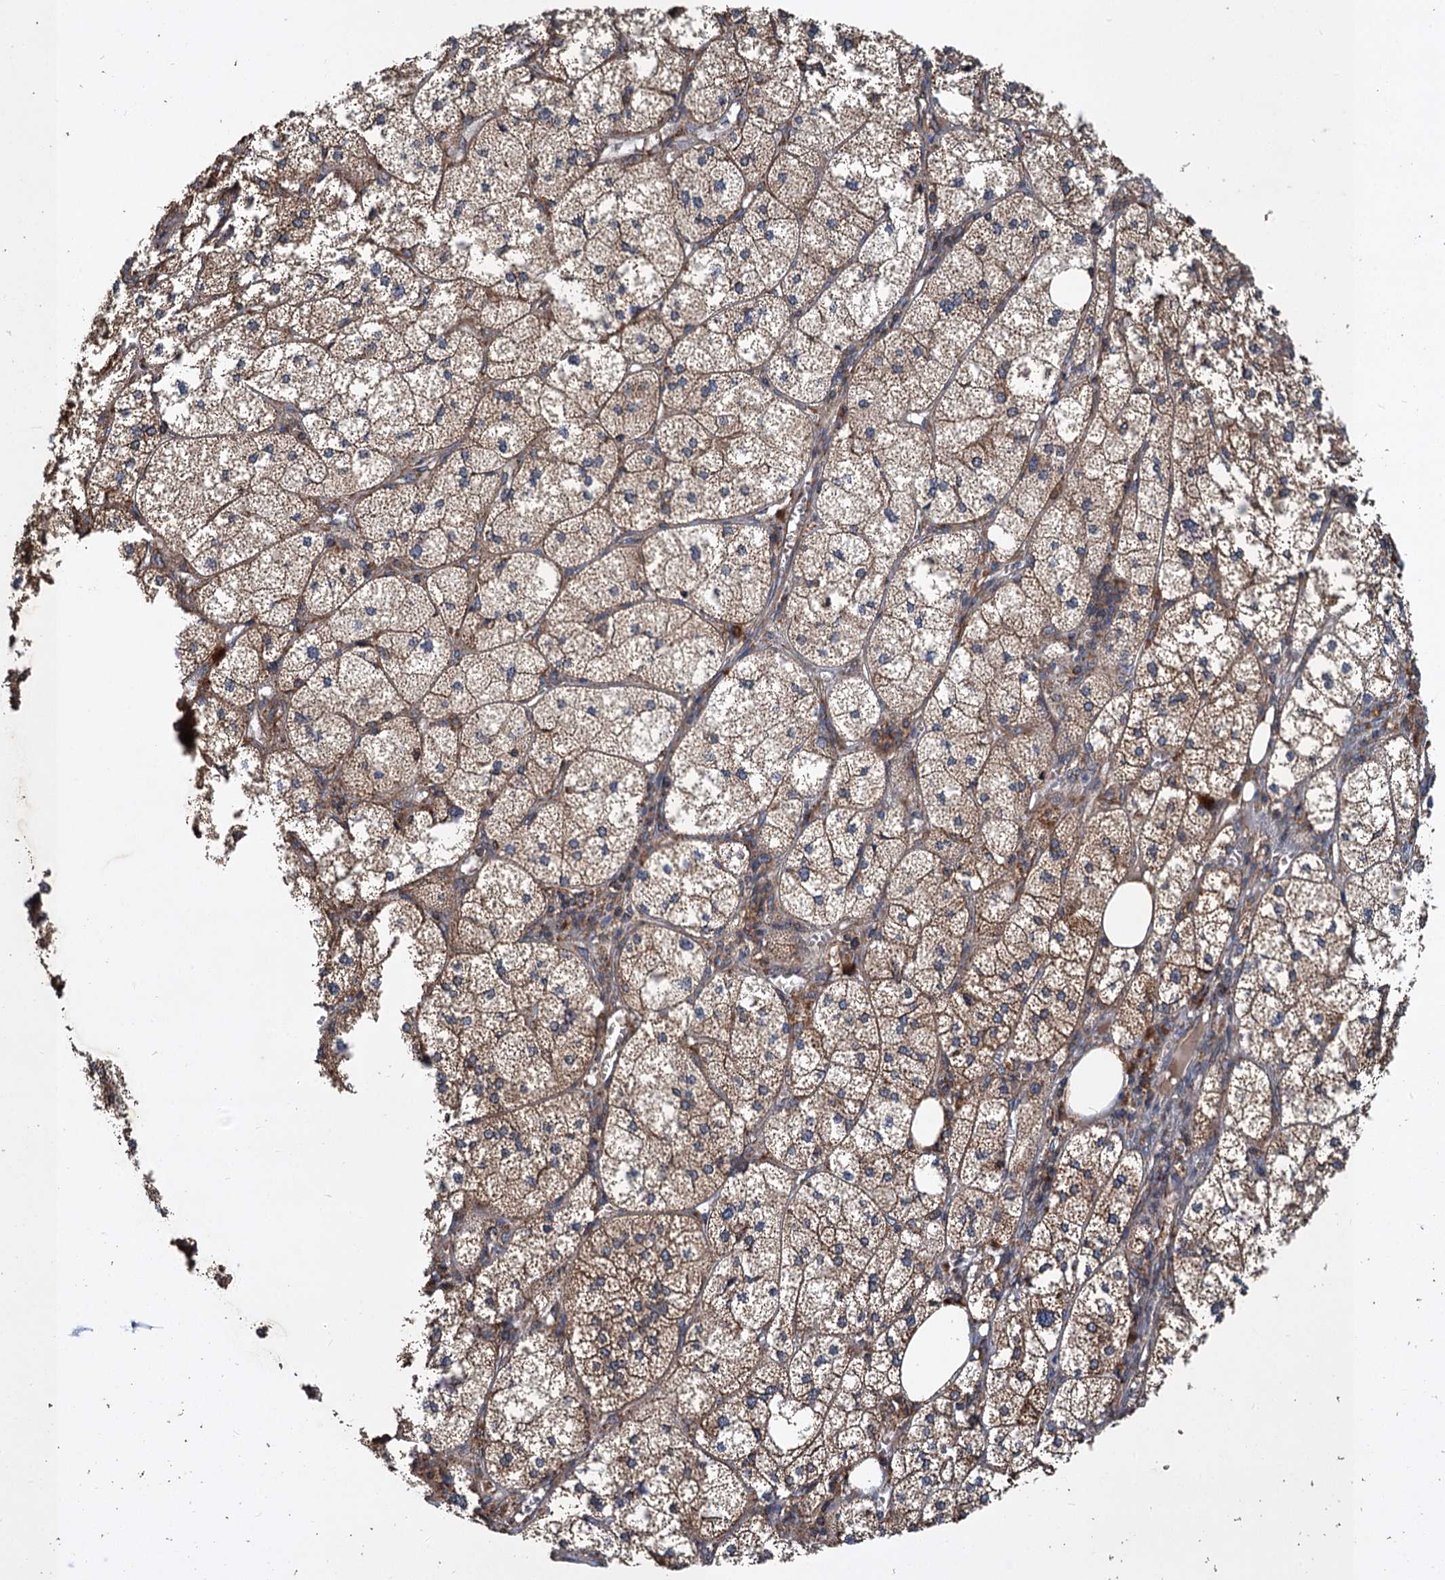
{"staining": {"intensity": "moderate", "quantity": "25%-75%", "location": "cytoplasmic/membranous"}, "tissue": "adrenal gland", "cell_type": "Glandular cells", "image_type": "normal", "snomed": [{"axis": "morphology", "description": "Normal tissue, NOS"}, {"axis": "topography", "description": "Adrenal gland"}], "caption": "Immunohistochemistry (IHC) (DAB (3,3'-diaminobenzidine)) staining of benign human adrenal gland exhibits moderate cytoplasmic/membranous protein expression in approximately 25%-75% of glandular cells.", "gene": "LINS1", "patient": {"sex": "female", "age": 61}}